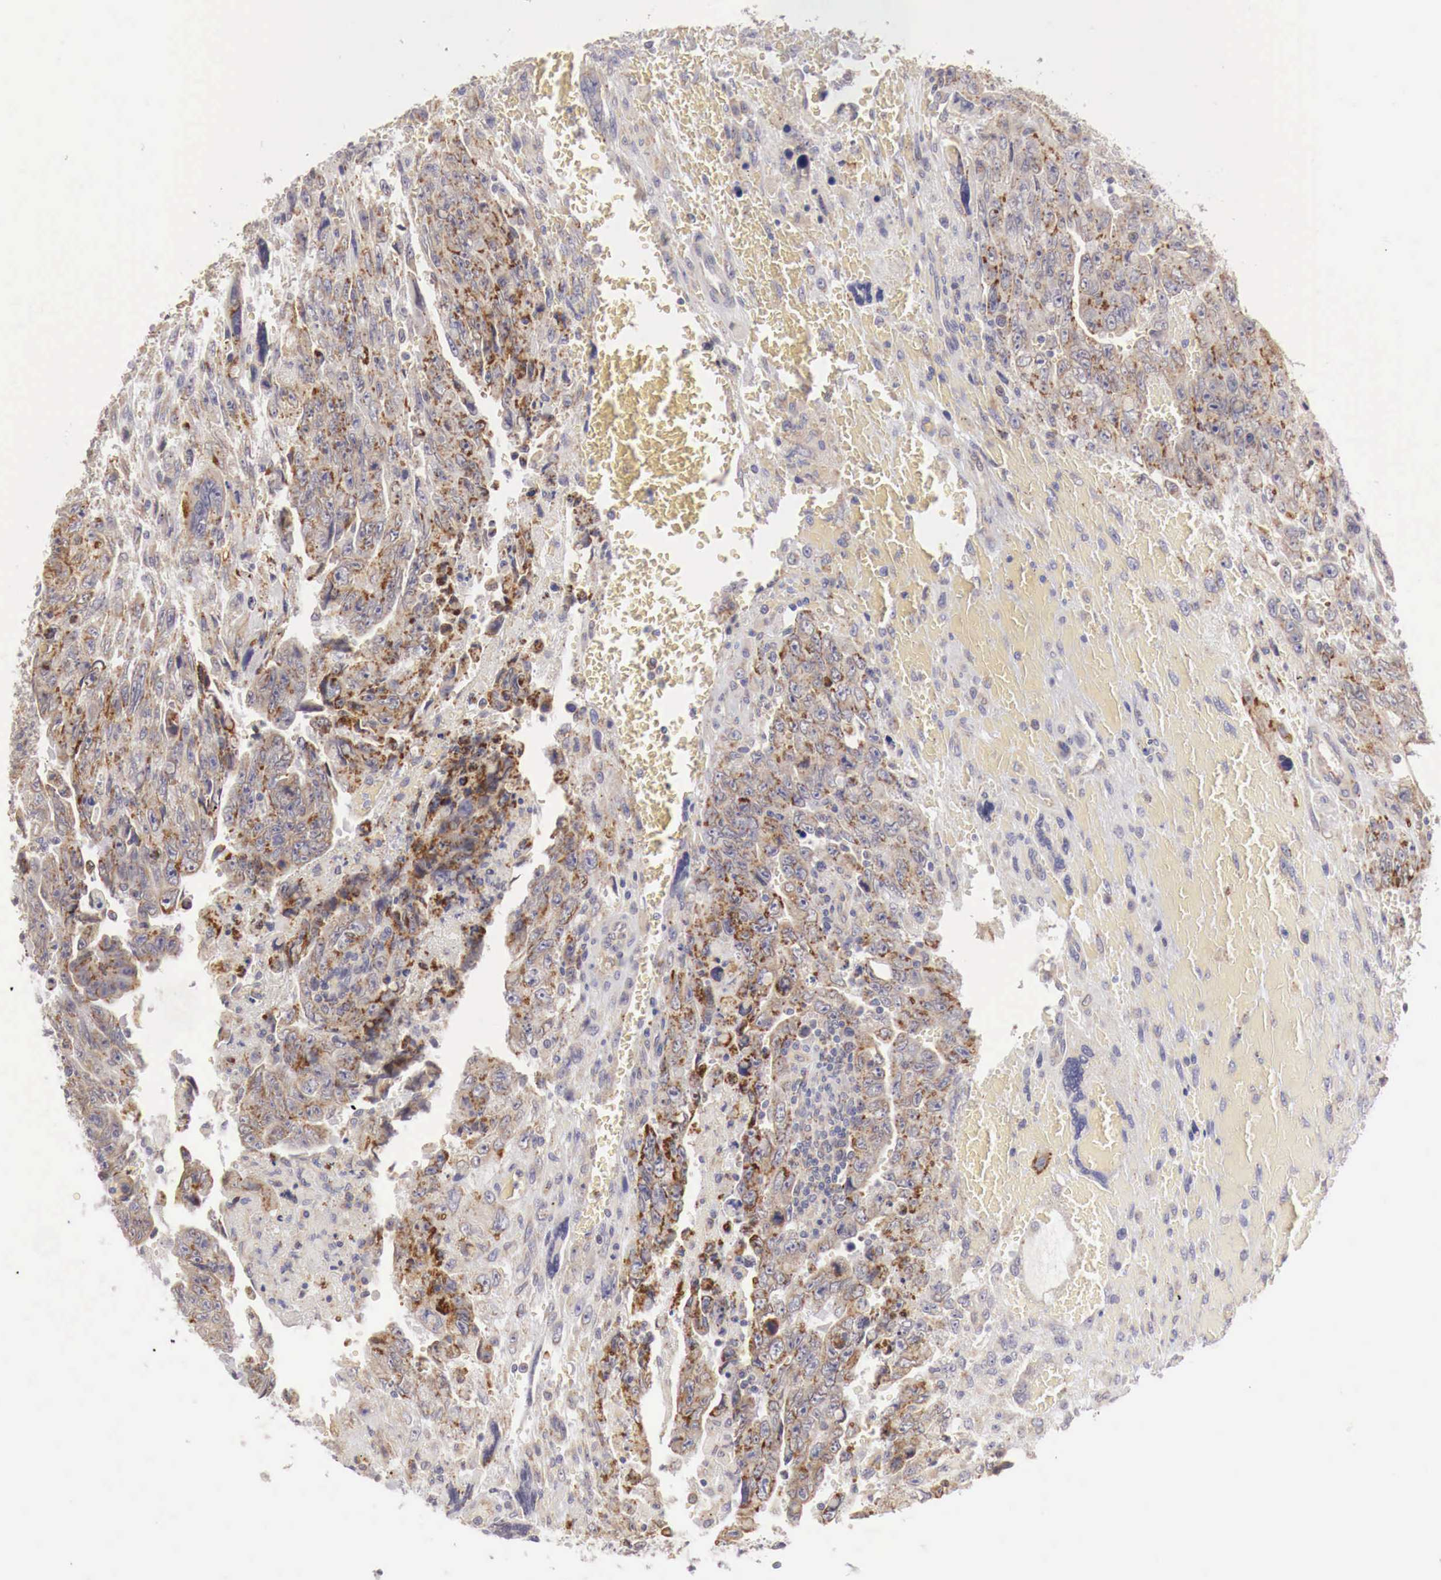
{"staining": {"intensity": "moderate", "quantity": "25%-75%", "location": "cytoplasmic/membranous"}, "tissue": "testis cancer", "cell_type": "Tumor cells", "image_type": "cancer", "snomed": [{"axis": "morphology", "description": "Carcinoma, Embryonal, NOS"}, {"axis": "topography", "description": "Testis"}], "caption": "Tumor cells show medium levels of moderate cytoplasmic/membranous positivity in approximately 25%-75% of cells in testis embryonal carcinoma.", "gene": "NSDHL", "patient": {"sex": "male", "age": 28}}